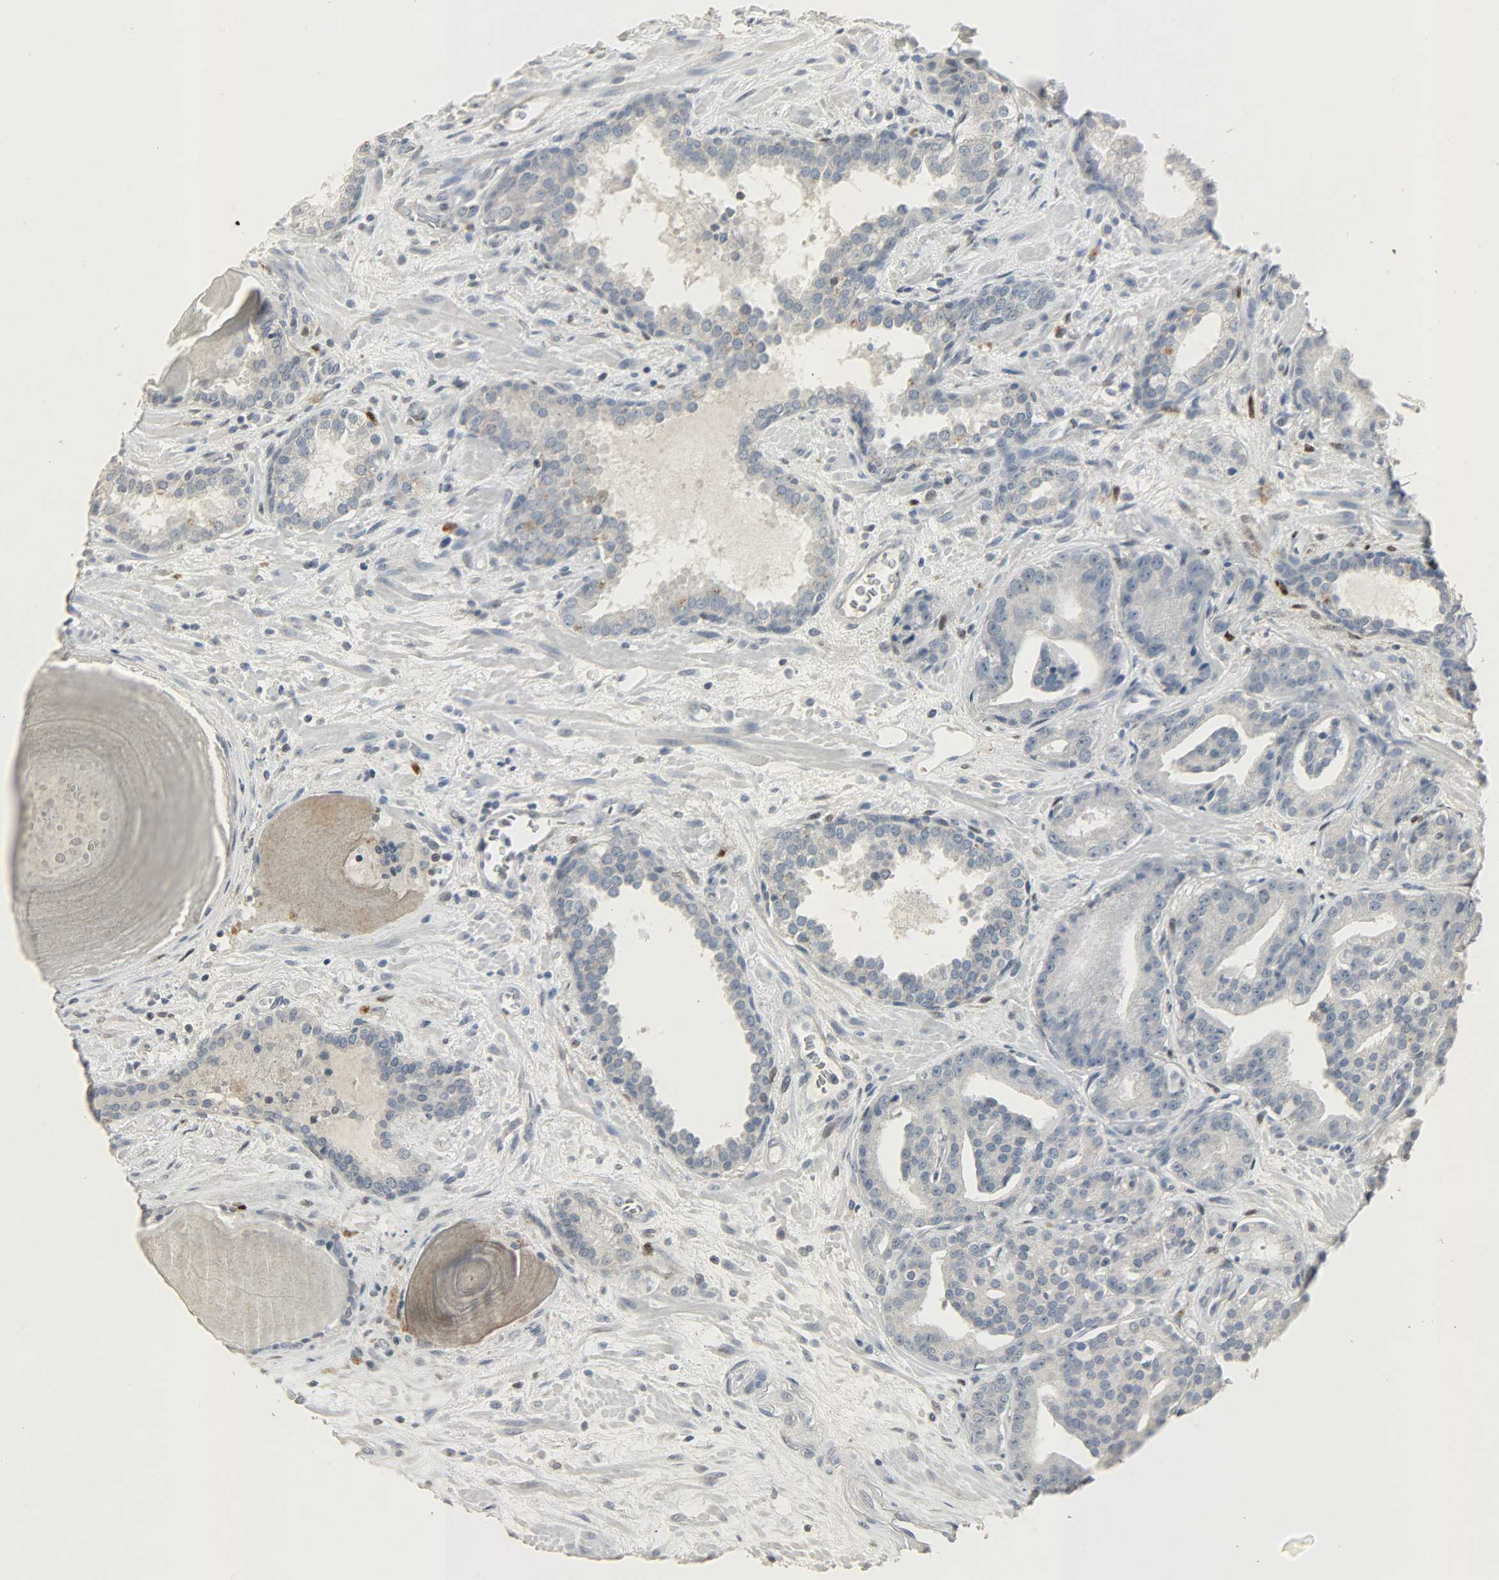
{"staining": {"intensity": "weak", "quantity": "25%-75%", "location": "cytoplasmic/membranous"}, "tissue": "prostate cancer", "cell_type": "Tumor cells", "image_type": "cancer", "snomed": [{"axis": "morphology", "description": "Adenocarcinoma, Low grade"}, {"axis": "topography", "description": "Prostate"}], "caption": "Weak cytoplasmic/membranous protein positivity is appreciated in approximately 25%-75% of tumor cells in prostate adenocarcinoma (low-grade). Nuclei are stained in blue.", "gene": "CAMK4", "patient": {"sex": "male", "age": 63}}